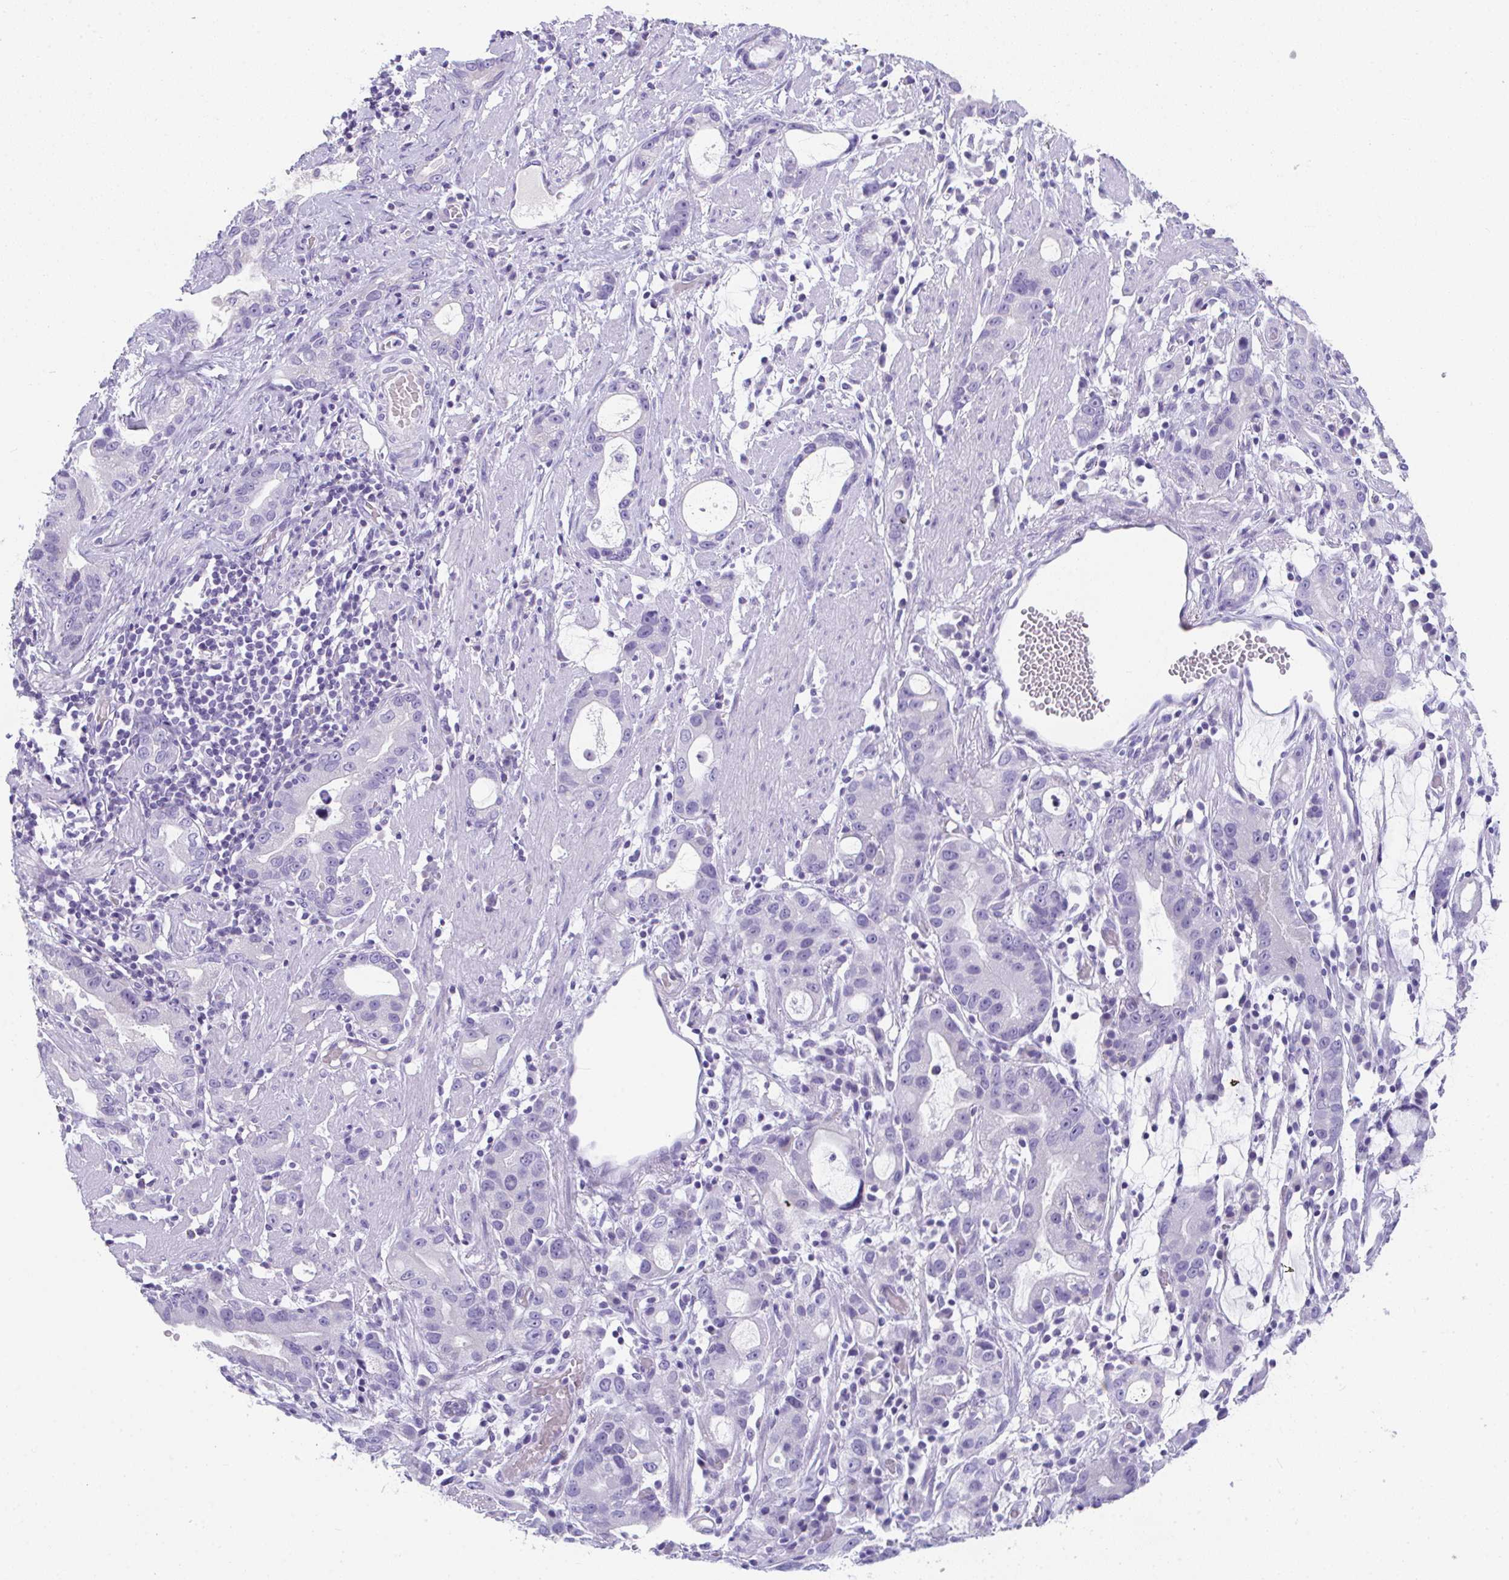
{"staining": {"intensity": "negative", "quantity": "none", "location": "none"}, "tissue": "stomach cancer", "cell_type": "Tumor cells", "image_type": "cancer", "snomed": [{"axis": "morphology", "description": "Adenocarcinoma, NOS"}, {"axis": "topography", "description": "Stomach"}], "caption": "Micrograph shows no protein positivity in tumor cells of stomach cancer (adenocarcinoma) tissue. (Stains: DAB (3,3'-diaminobenzidine) immunohistochemistry with hematoxylin counter stain, Microscopy: brightfield microscopy at high magnification).", "gene": "TTC30B", "patient": {"sex": "male", "age": 55}}